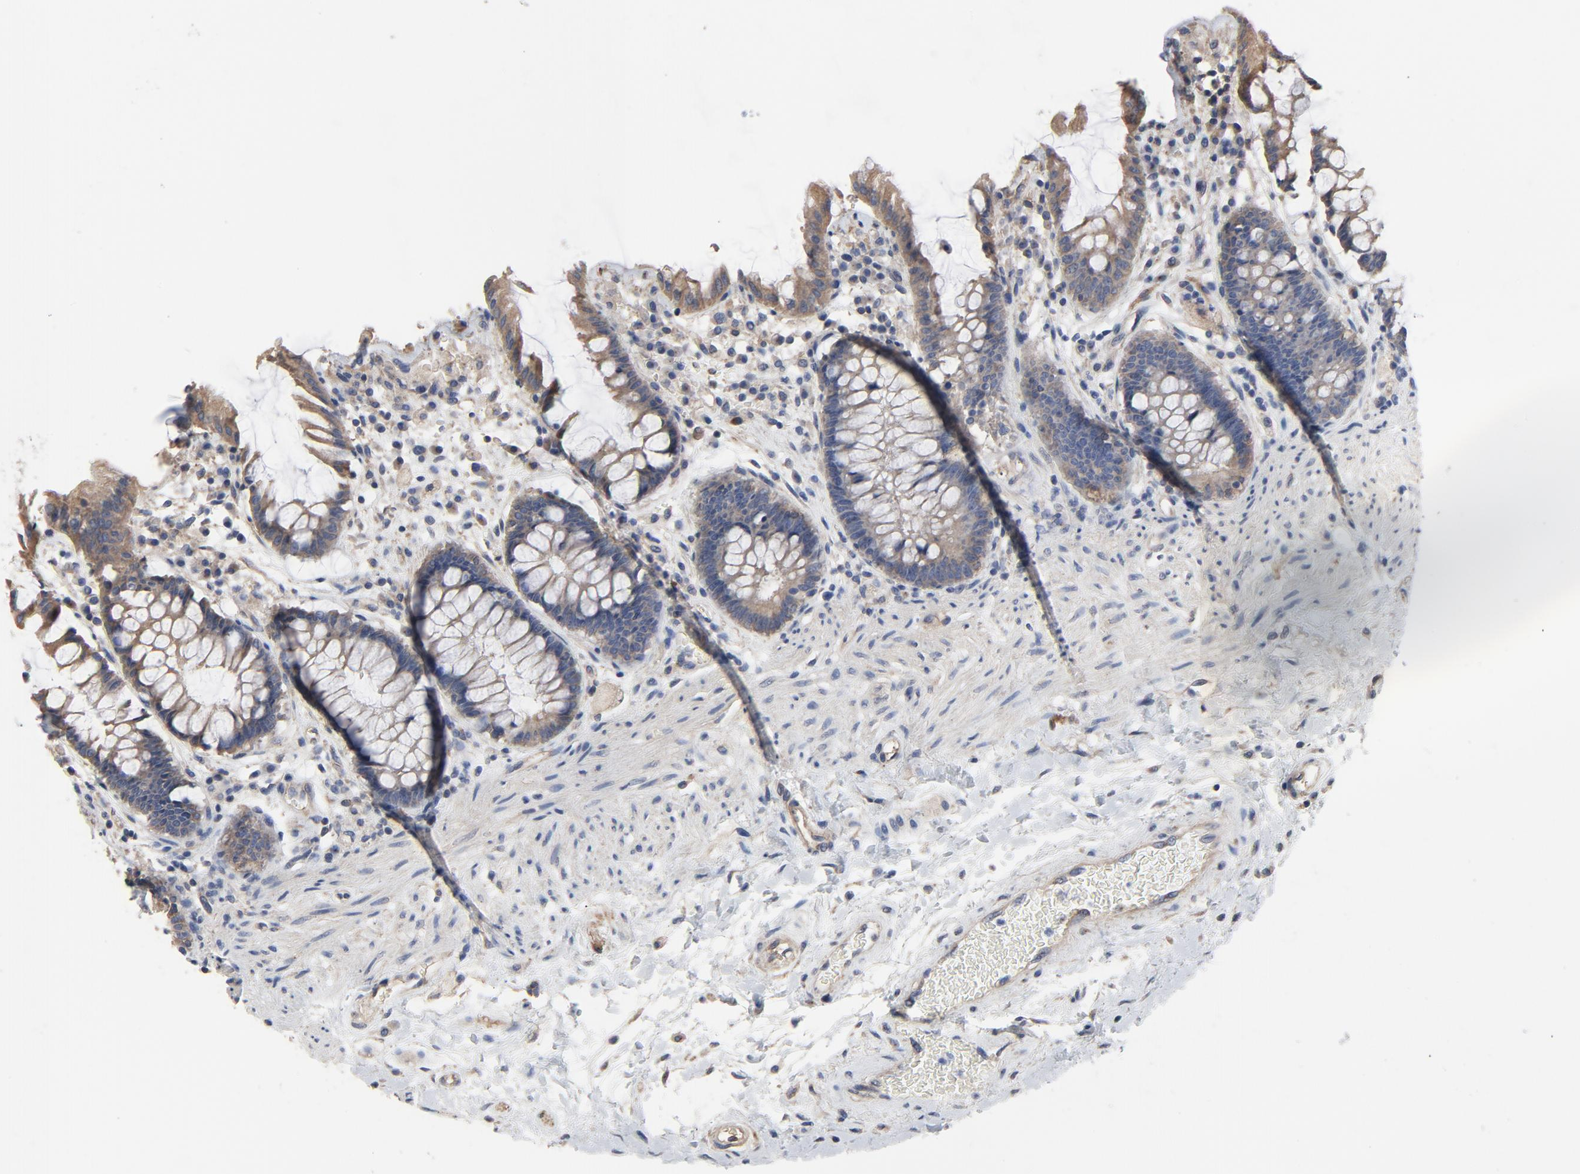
{"staining": {"intensity": "moderate", "quantity": "25%-75%", "location": "cytoplasmic/membranous"}, "tissue": "rectum", "cell_type": "Glandular cells", "image_type": "normal", "snomed": [{"axis": "morphology", "description": "Normal tissue, NOS"}, {"axis": "topography", "description": "Rectum"}], "caption": "Unremarkable rectum displays moderate cytoplasmic/membranous positivity in about 25%-75% of glandular cells (IHC, brightfield microscopy, high magnification)..", "gene": "DYNLT3", "patient": {"sex": "female", "age": 46}}